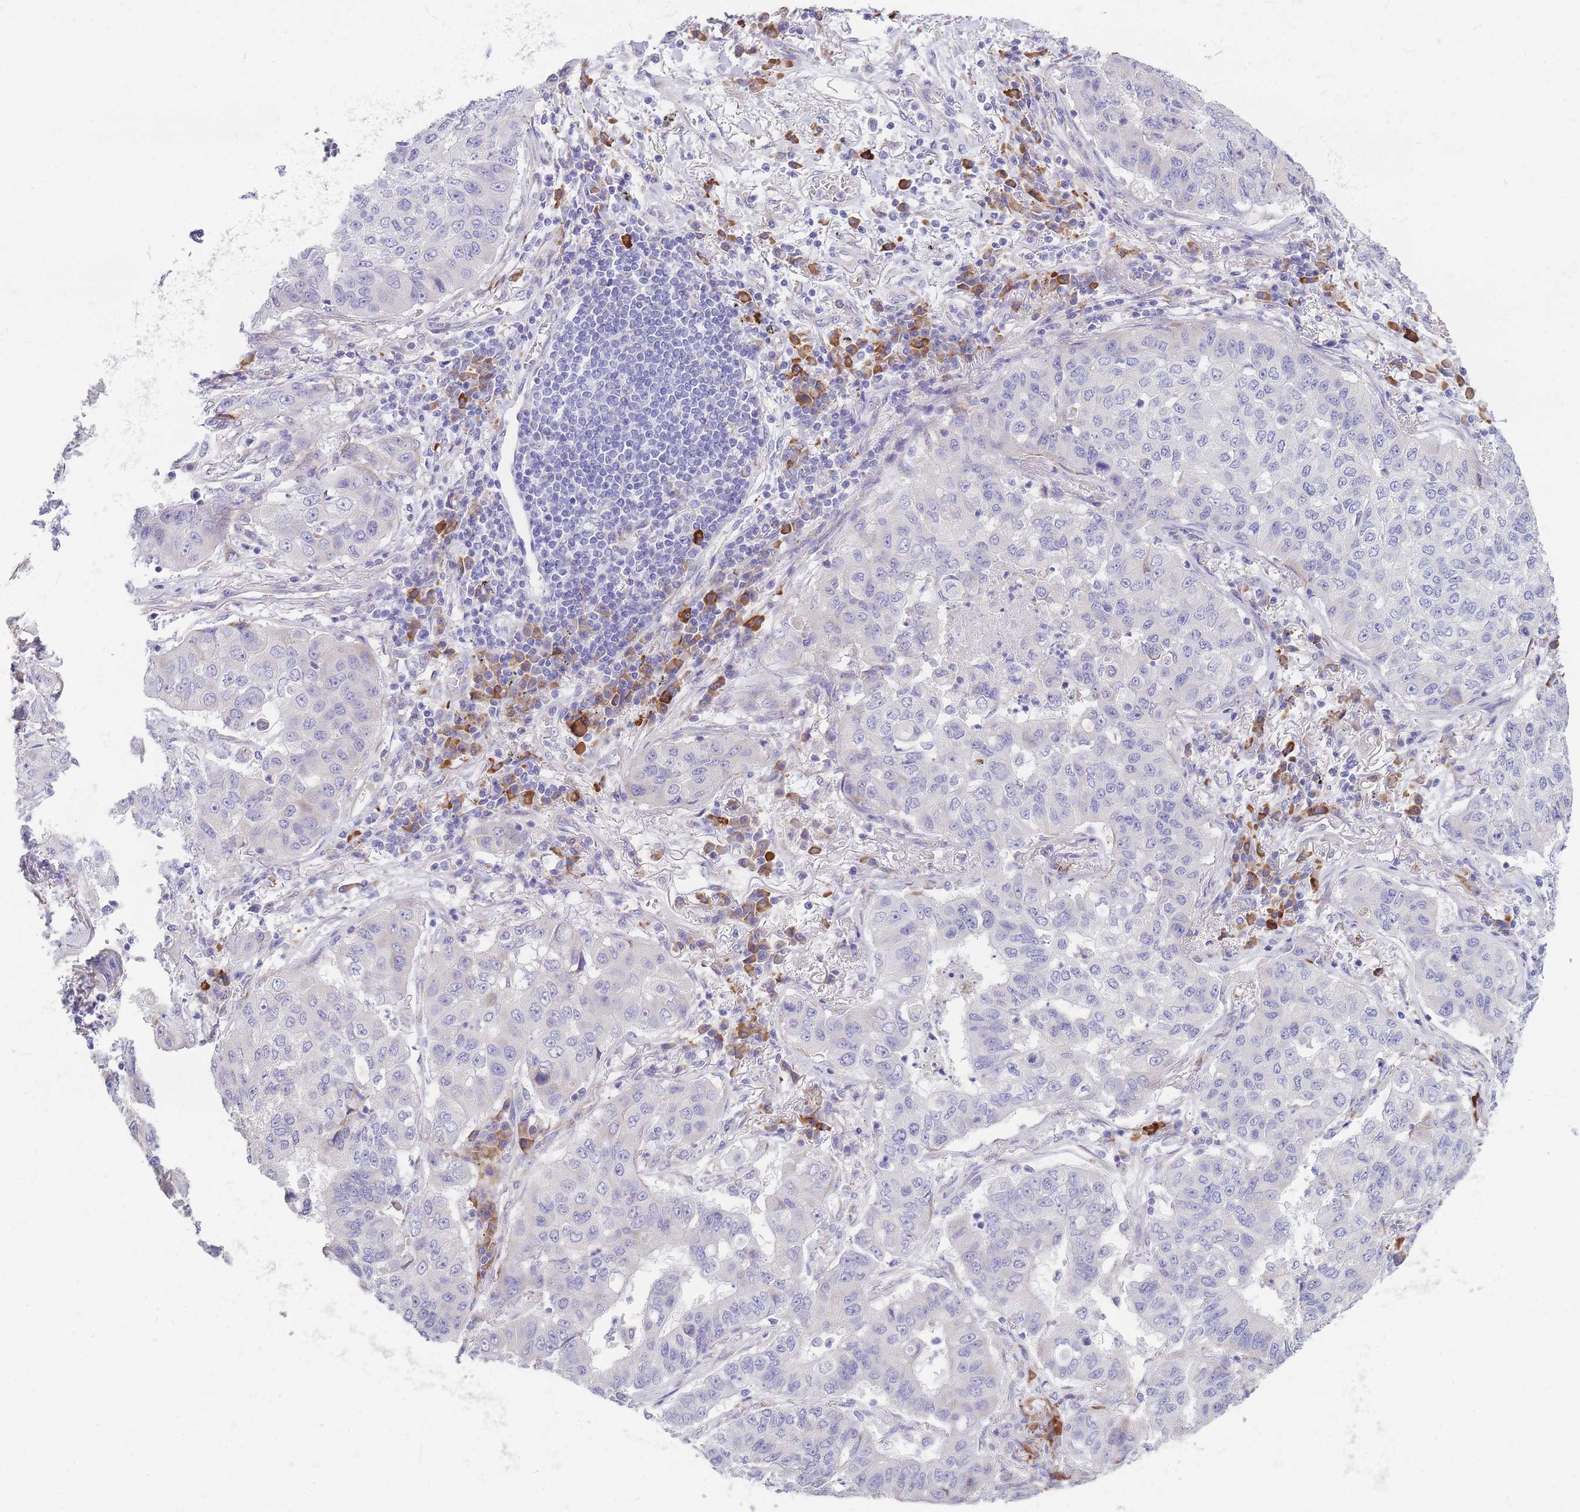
{"staining": {"intensity": "negative", "quantity": "none", "location": "none"}, "tissue": "lung cancer", "cell_type": "Tumor cells", "image_type": "cancer", "snomed": [{"axis": "morphology", "description": "Squamous cell carcinoma, NOS"}, {"axis": "topography", "description": "Lung"}], "caption": "Tumor cells are negative for brown protein staining in lung cancer.", "gene": "XKR8", "patient": {"sex": "male", "age": 74}}